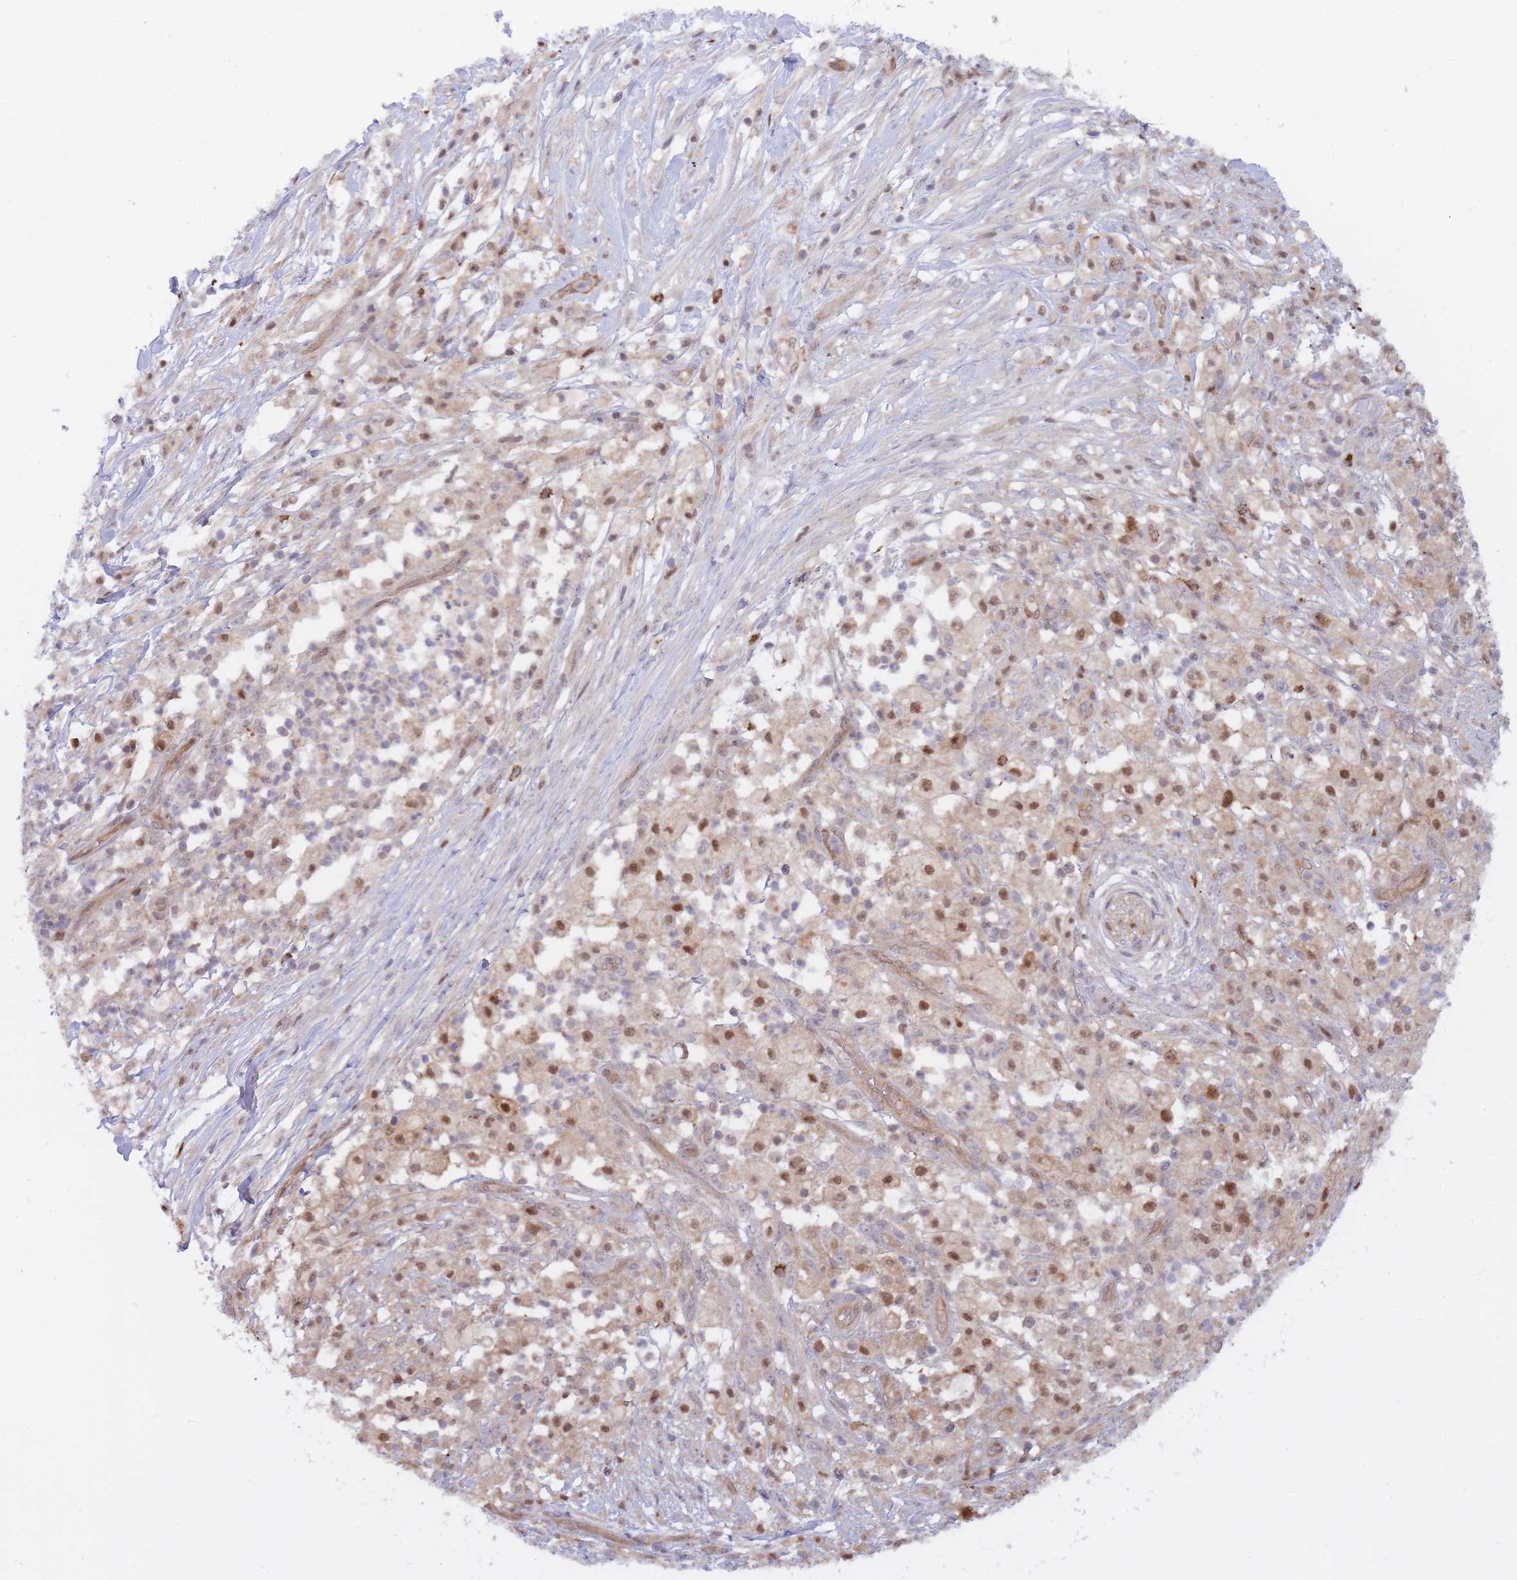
{"staining": {"intensity": "moderate", "quantity": "25%-75%", "location": "nuclear"}, "tissue": "pancreatic cancer", "cell_type": "Tumor cells", "image_type": "cancer", "snomed": [{"axis": "morphology", "description": "Adenocarcinoma, NOS"}, {"axis": "topography", "description": "Pancreas"}], "caption": "Brown immunohistochemical staining in pancreatic adenocarcinoma demonstrates moderate nuclear positivity in about 25%-75% of tumor cells.", "gene": "NSFL1C", "patient": {"sex": "female", "age": 72}}